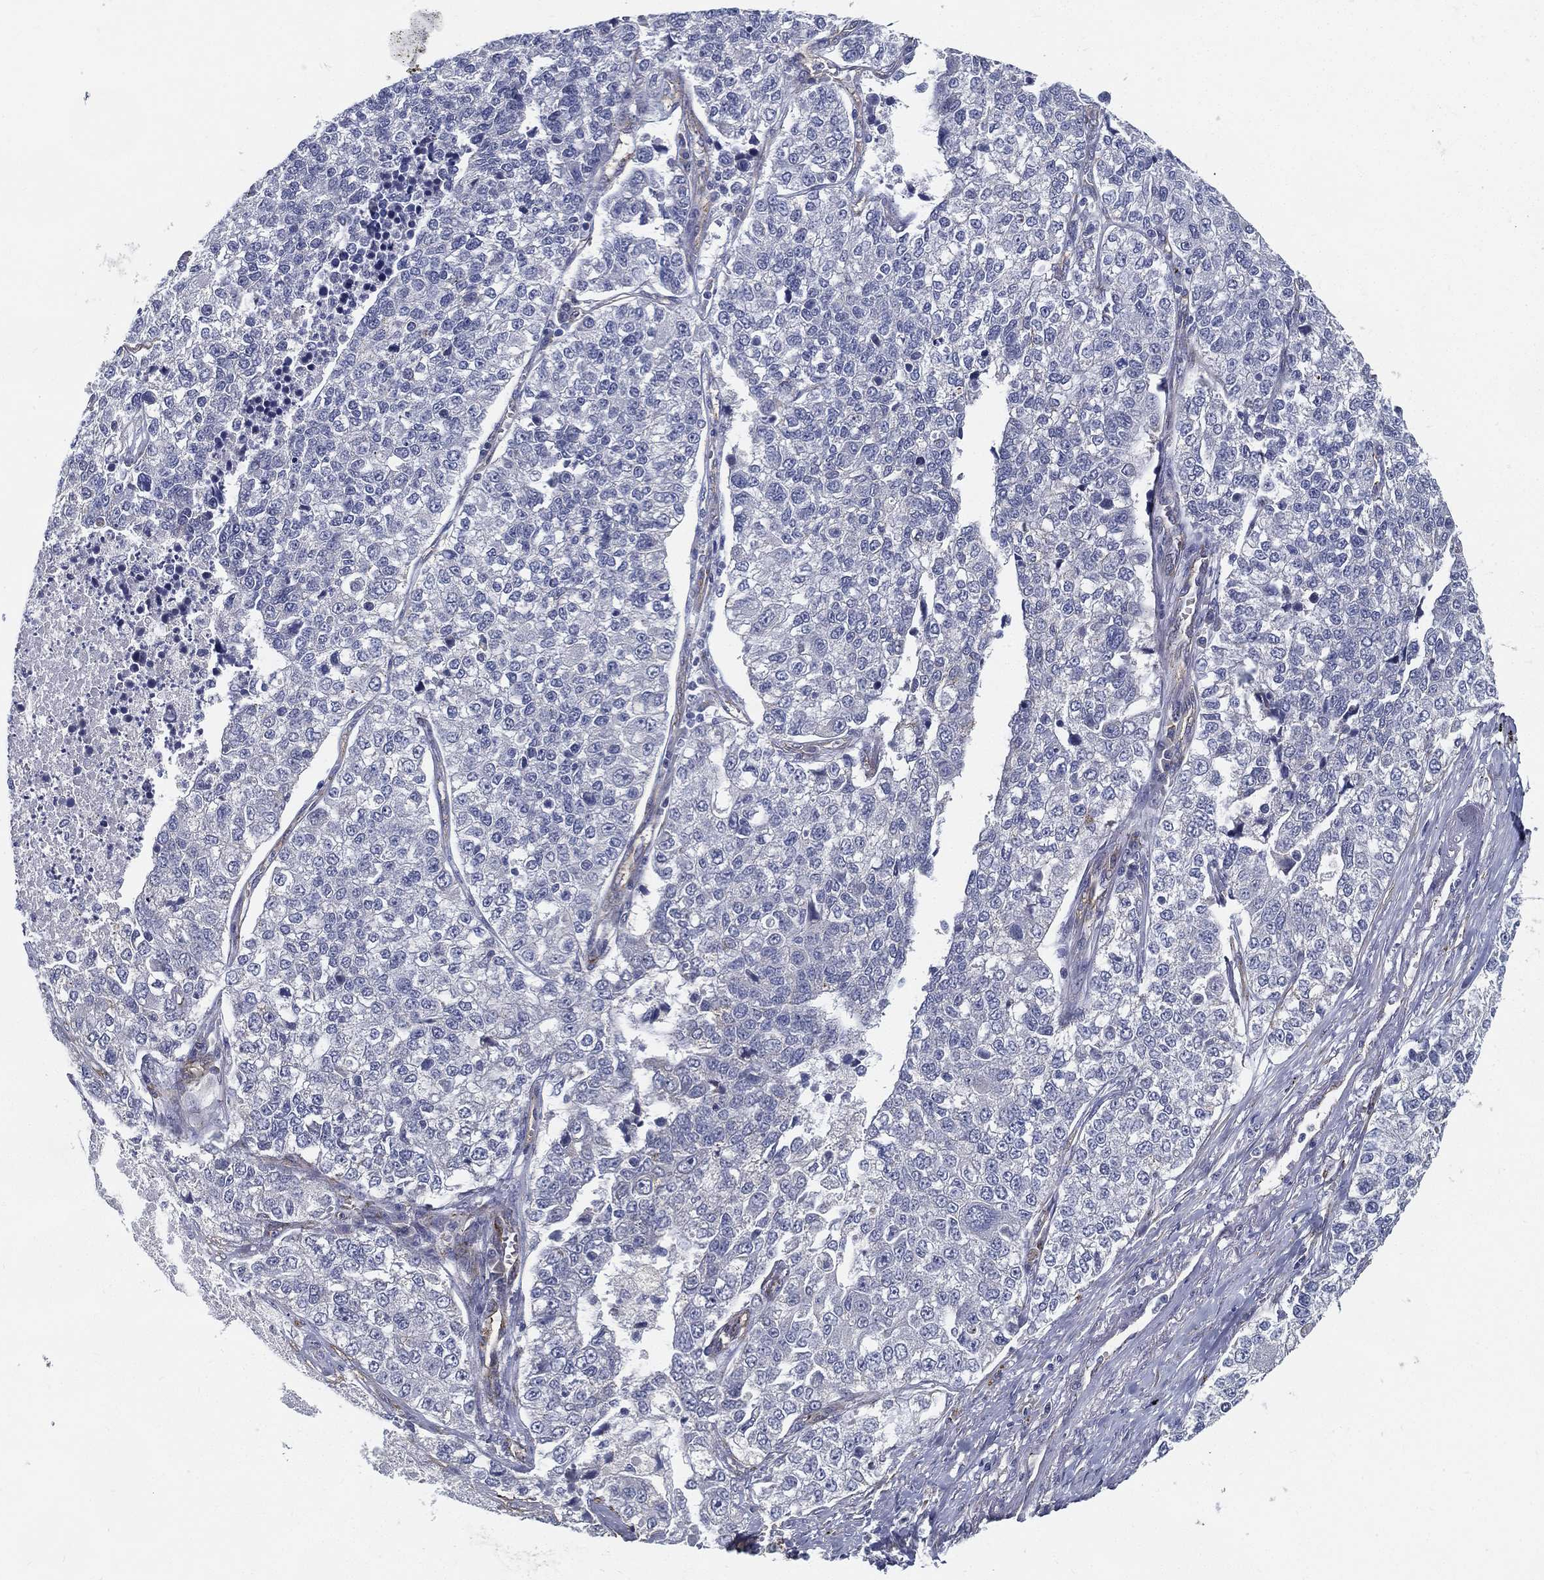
{"staining": {"intensity": "negative", "quantity": "none", "location": "none"}, "tissue": "lung cancer", "cell_type": "Tumor cells", "image_type": "cancer", "snomed": [{"axis": "morphology", "description": "Adenocarcinoma, NOS"}, {"axis": "topography", "description": "Lung"}], "caption": "This photomicrograph is of lung adenocarcinoma stained with immunohistochemistry to label a protein in brown with the nuclei are counter-stained blue. There is no expression in tumor cells.", "gene": "LRRC56", "patient": {"sex": "male", "age": 49}}